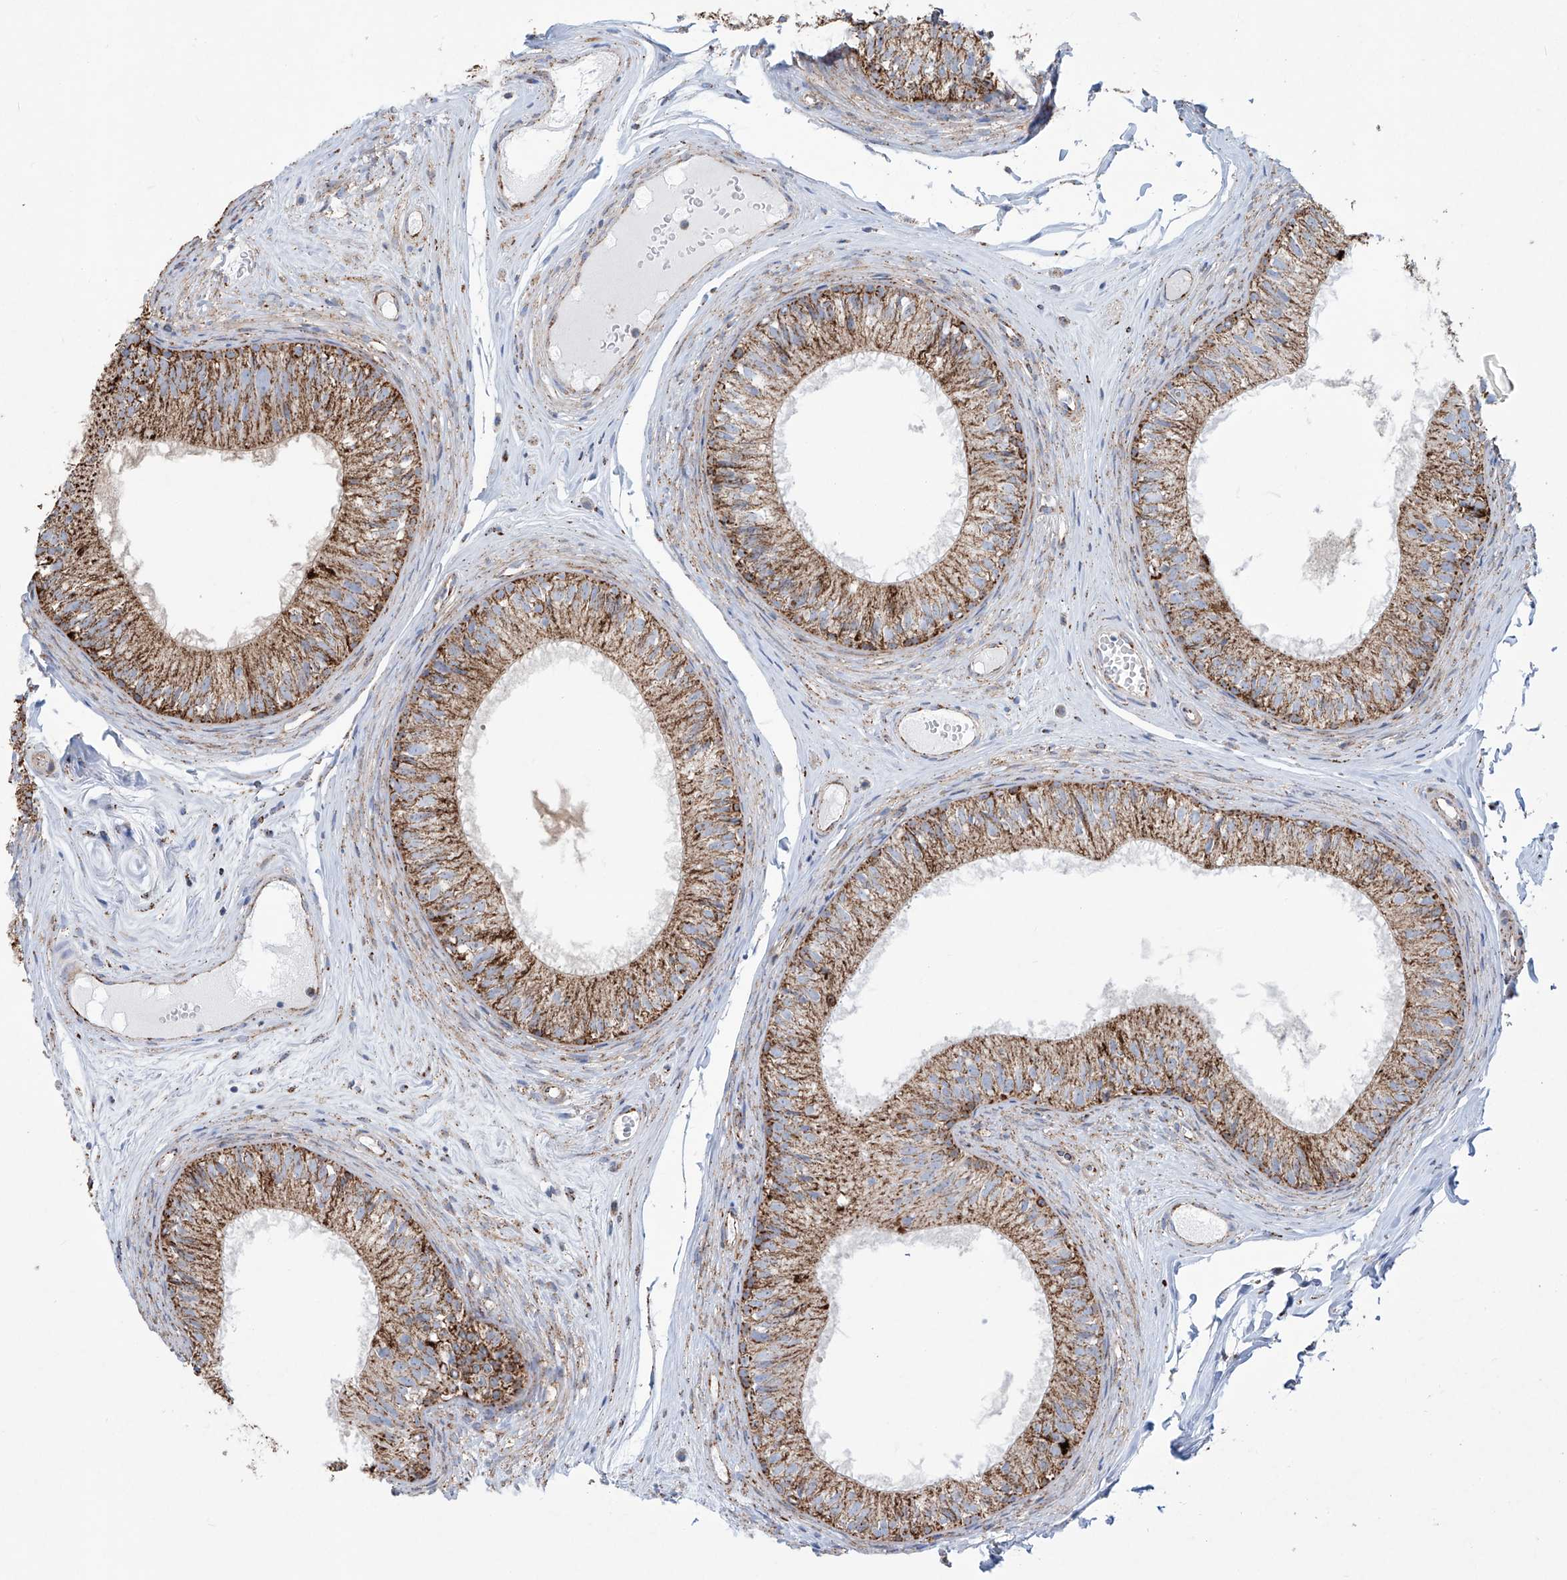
{"staining": {"intensity": "moderate", "quantity": ">75%", "location": "cytoplasmic/membranous"}, "tissue": "epididymis", "cell_type": "Glandular cells", "image_type": "normal", "snomed": [{"axis": "morphology", "description": "Normal tissue, NOS"}, {"axis": "morphology", "description": "Seminoma in situ"}, {"axis": "topography", "description": "Testis"}, {"axis": "topography", "description": "Epididymis"}], "caption": "Epididymis stained for a protein (brown) displays moderate cytoplasmic/membranous positive staining in approximately >75% of glandular cells.", "gene": "ALDH6A1", "patient": {"sex": "male", "age": 28}}